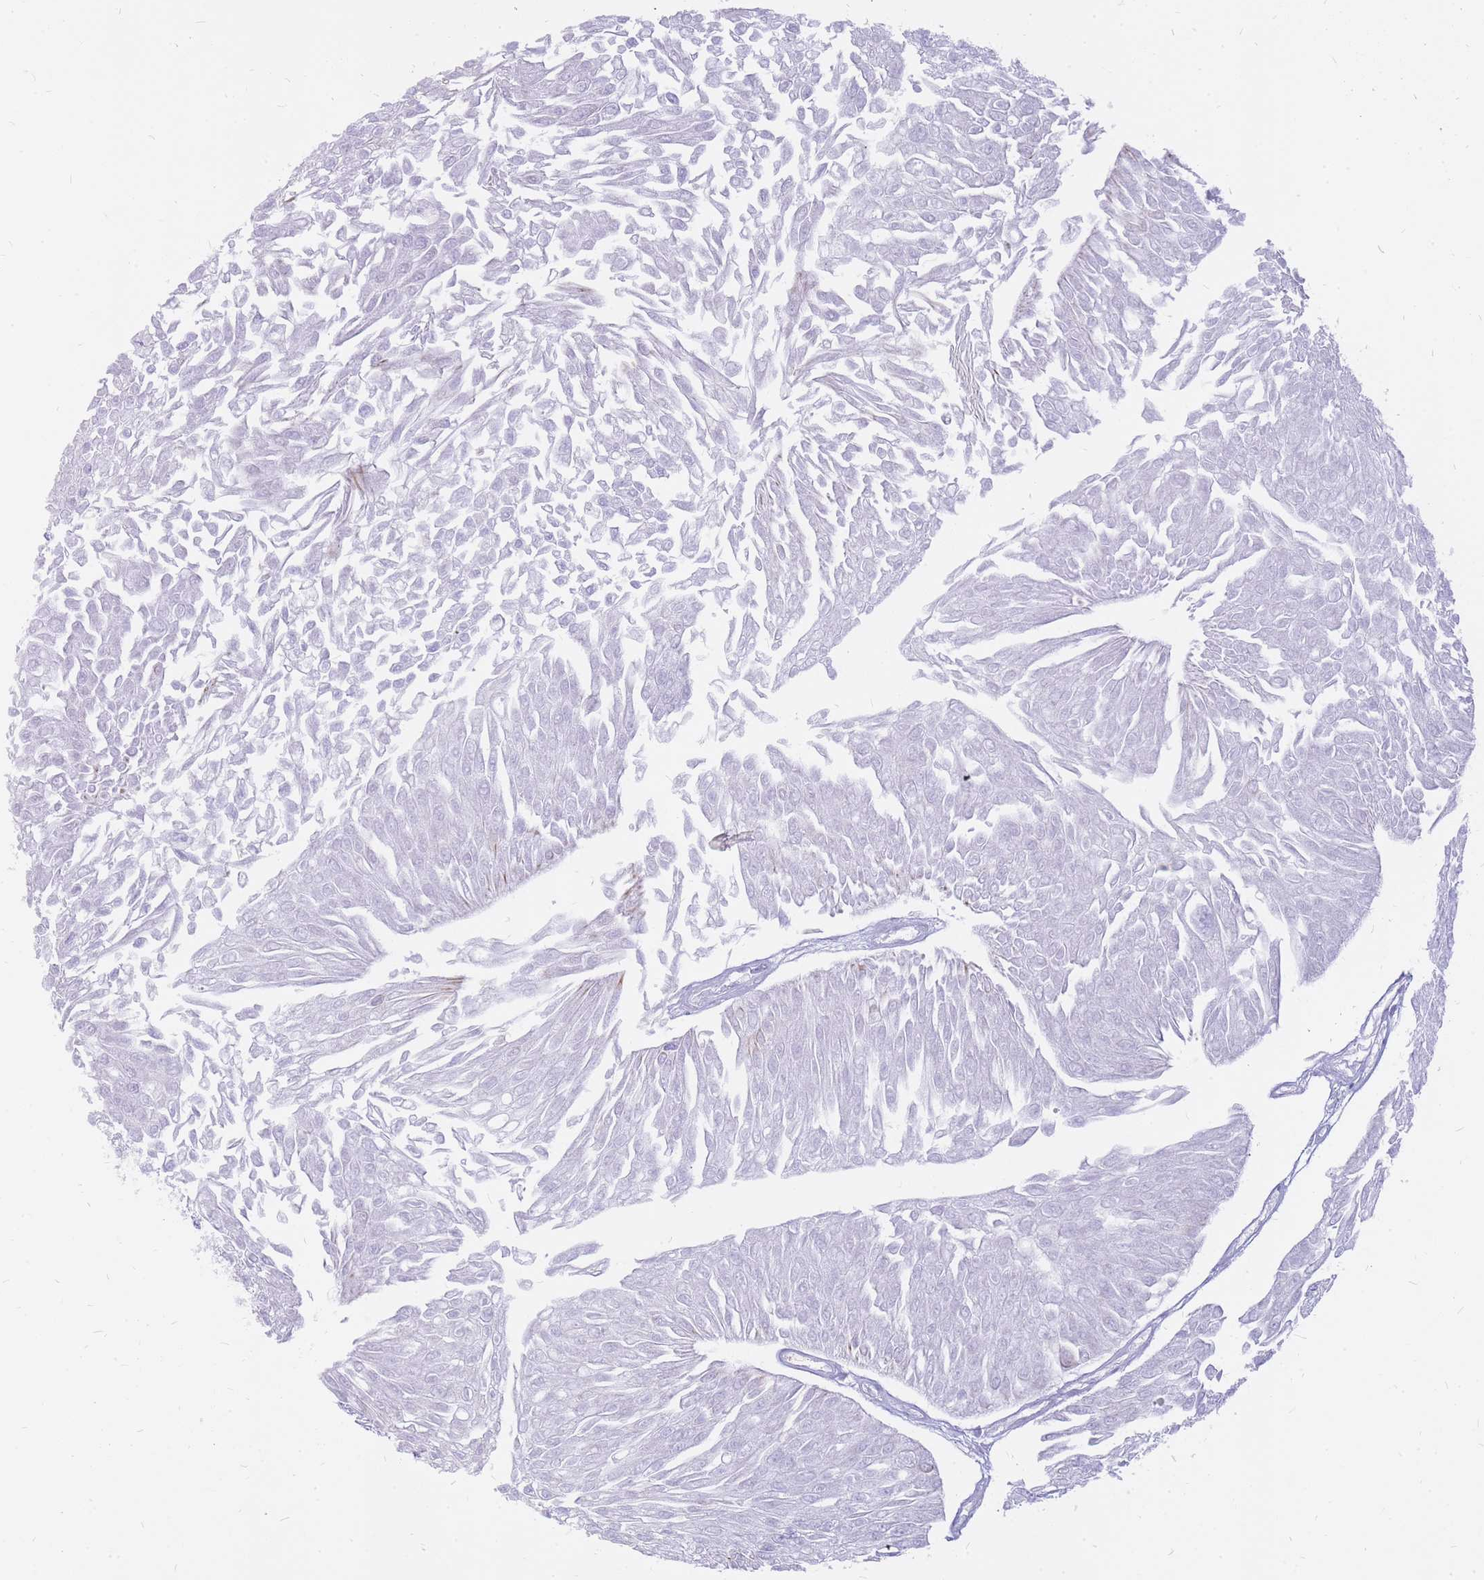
{"staining": {"intensity": "negative", "quantity": "none", "location": "none"}, "tissue": "urothelial cancer", "cell_type": "Tumor cells", "image_type": "cancer", "snomed": [{"axis": "morphology", "description": "Urothelial carcinoma, Low grade"}, {"axis": "topography", "description": "Urinary bladder"}], "caption": "Immunohistochemistry (IHC) micrograph of neoplastic tissue: low-grade urothelial carcinoma stained with DAB exhibits no significant protein positivity in tumor cells.", "gene": "INS", "patient": {"sex": "male", "age": 67}}